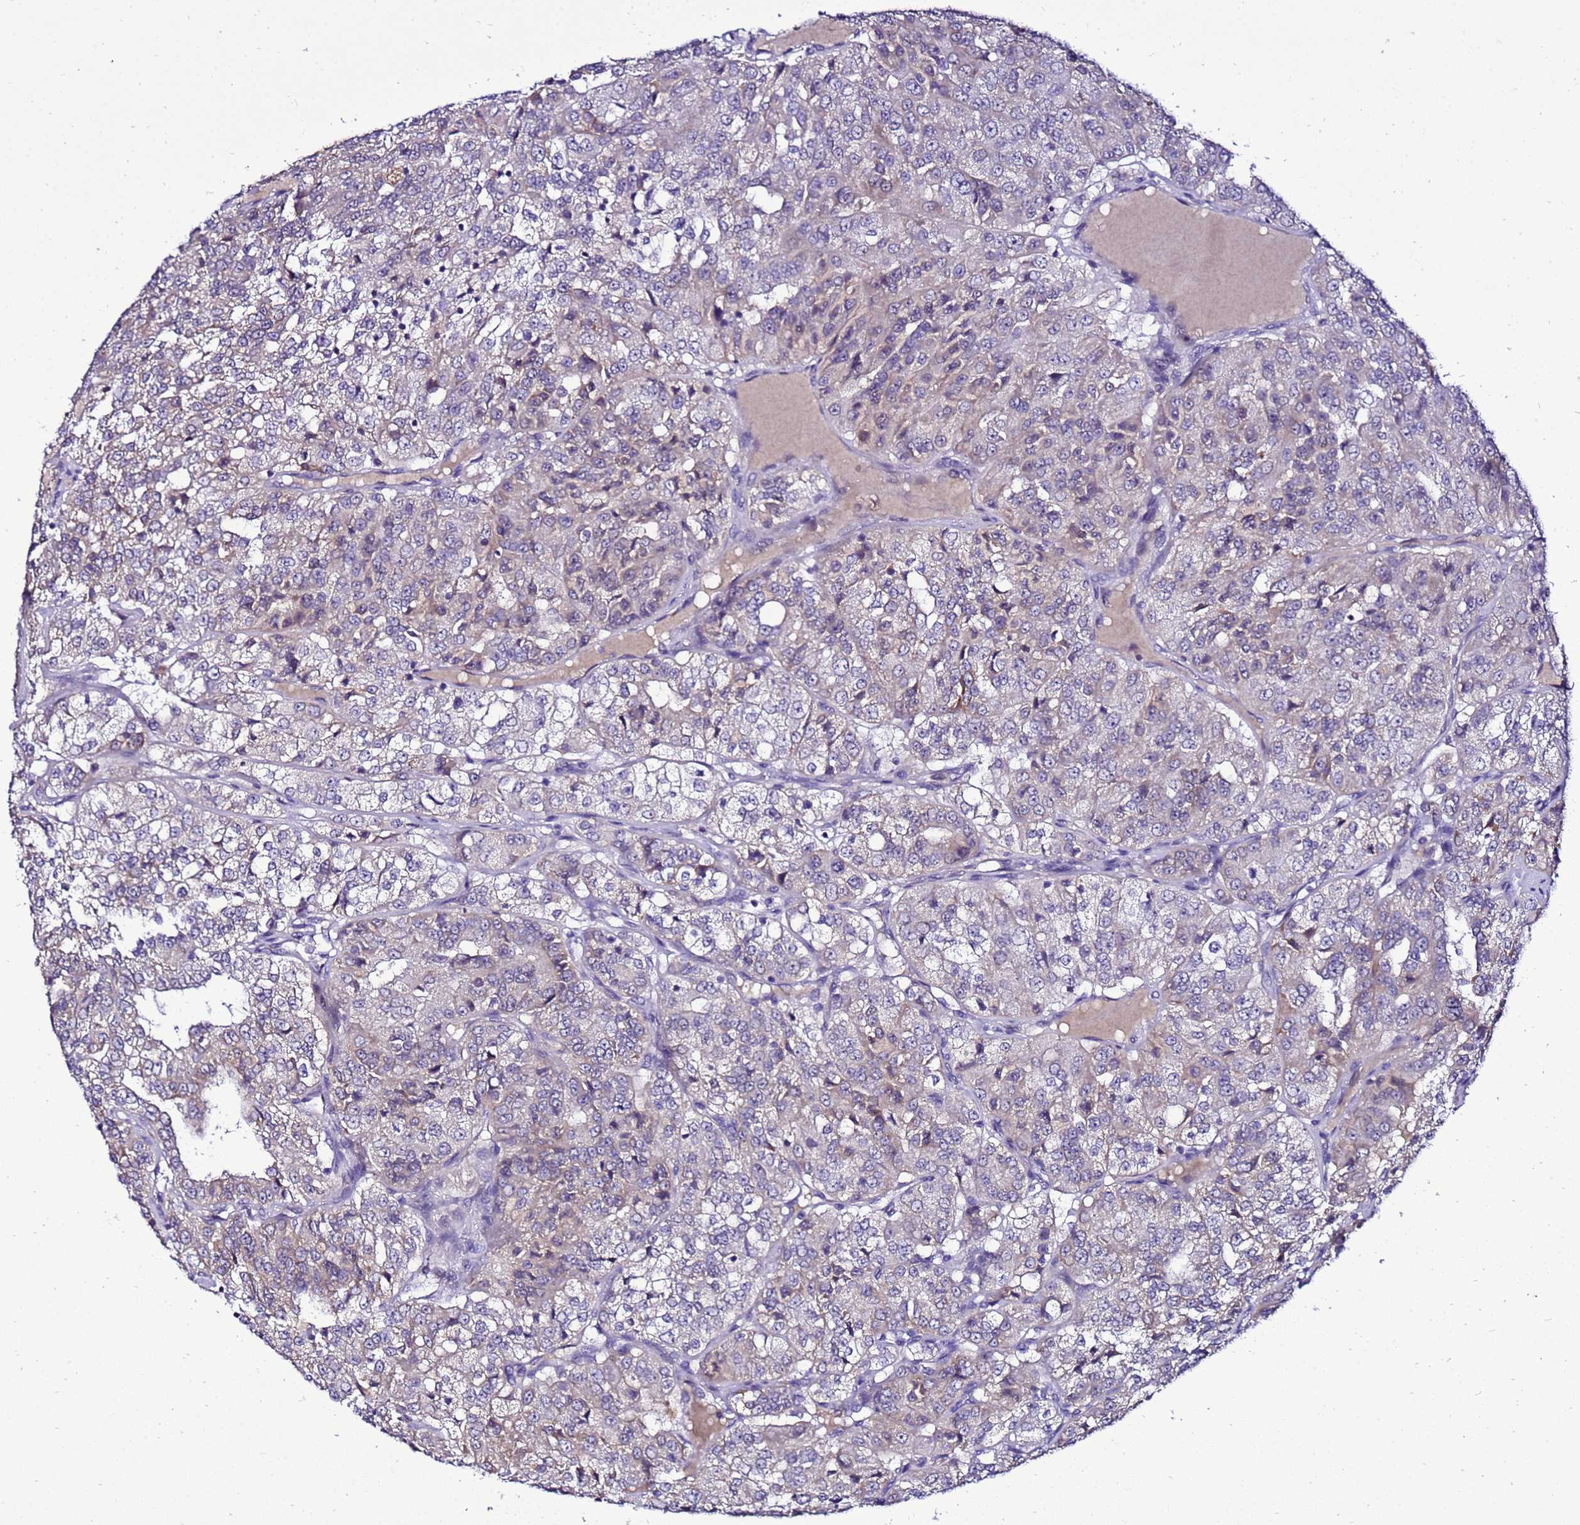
{"staining": {"intensity": "negative", "quantity": "none", "location": "none"}, "tissue": "renal cancer", "cell_type": "Tumor cells", "image_type": "cancer", "snomed": [{"axis": "morphology", "description": "Adenocarcinoma, NOS"}, {"axis": "topography", "description": "Kidney"}], "caption": "Tumor cells are negative for brown protein staining in renal adenocarcinoma.", "gene": "C19orf47", "patient": {"sex": "female", "age": 63}}